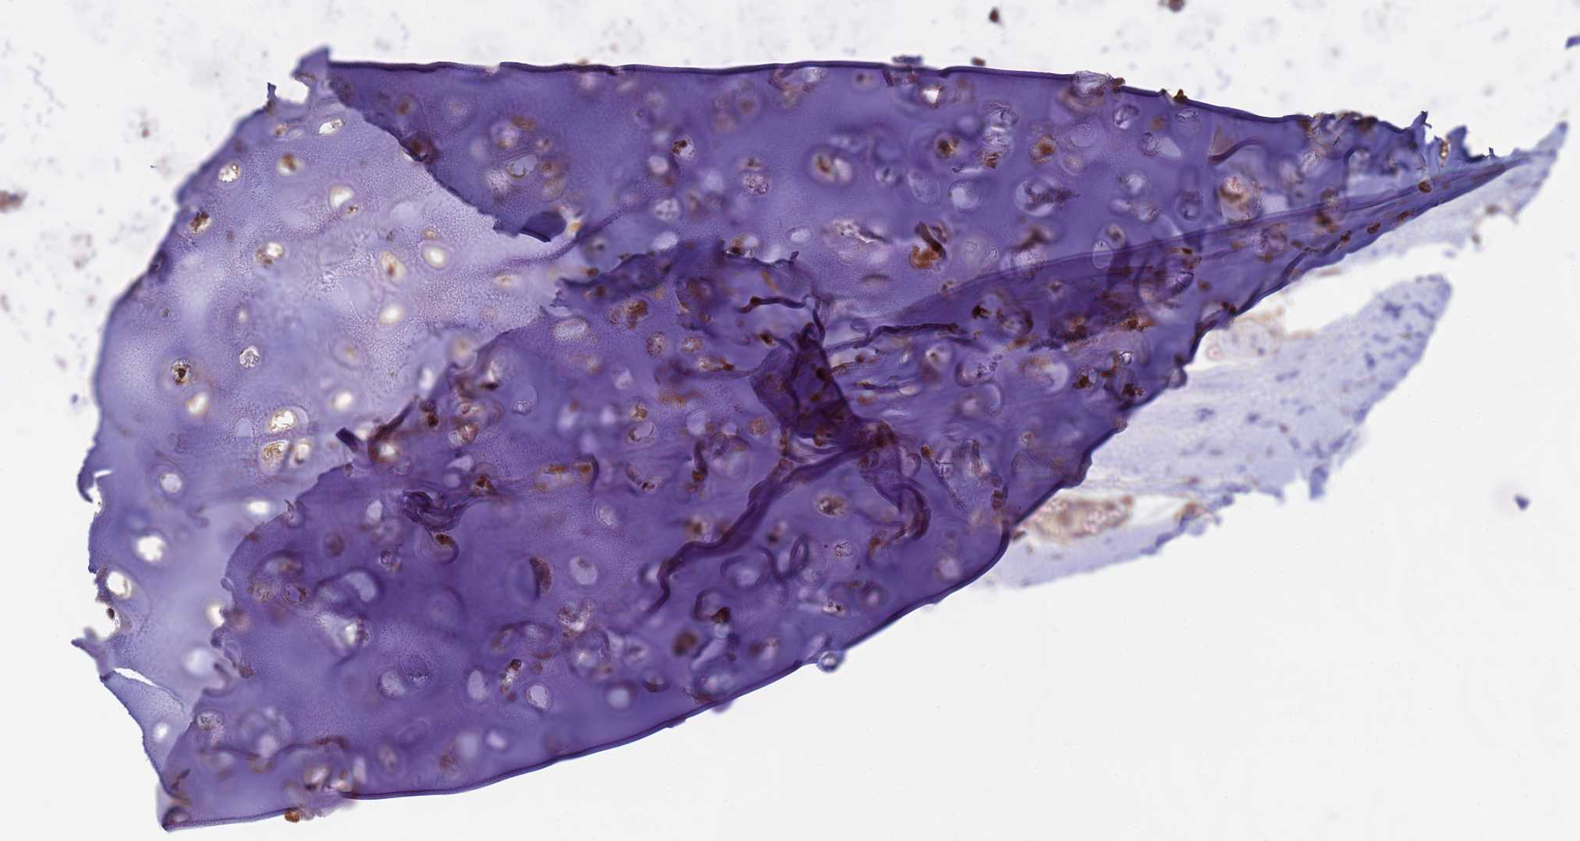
{"staining": {"intensity": "moderate", "quantity": "<25%", "location": "cytoplasmic/membranous"}, "tissue": "adipose tissue", "cell_type": "Adipocytes", "image_type": "normal", "snomed": [{"axis": "morphology", "description": "Normal tissue, NOS"}, {"axis": "topography", "description": "Lymph node"}, {"axis": "topography", "description": "Bronchus"}], "caption": "High-power microscopy captured an immunohistochemistry (IHC) image of unremarkable adipose tissue, revealing moderate cytoplasmic/membranous positivity in approximately <25% of adipocytes.", "gene": "TUBGCP3", "patient": {"sex": "male", "age": 63}}